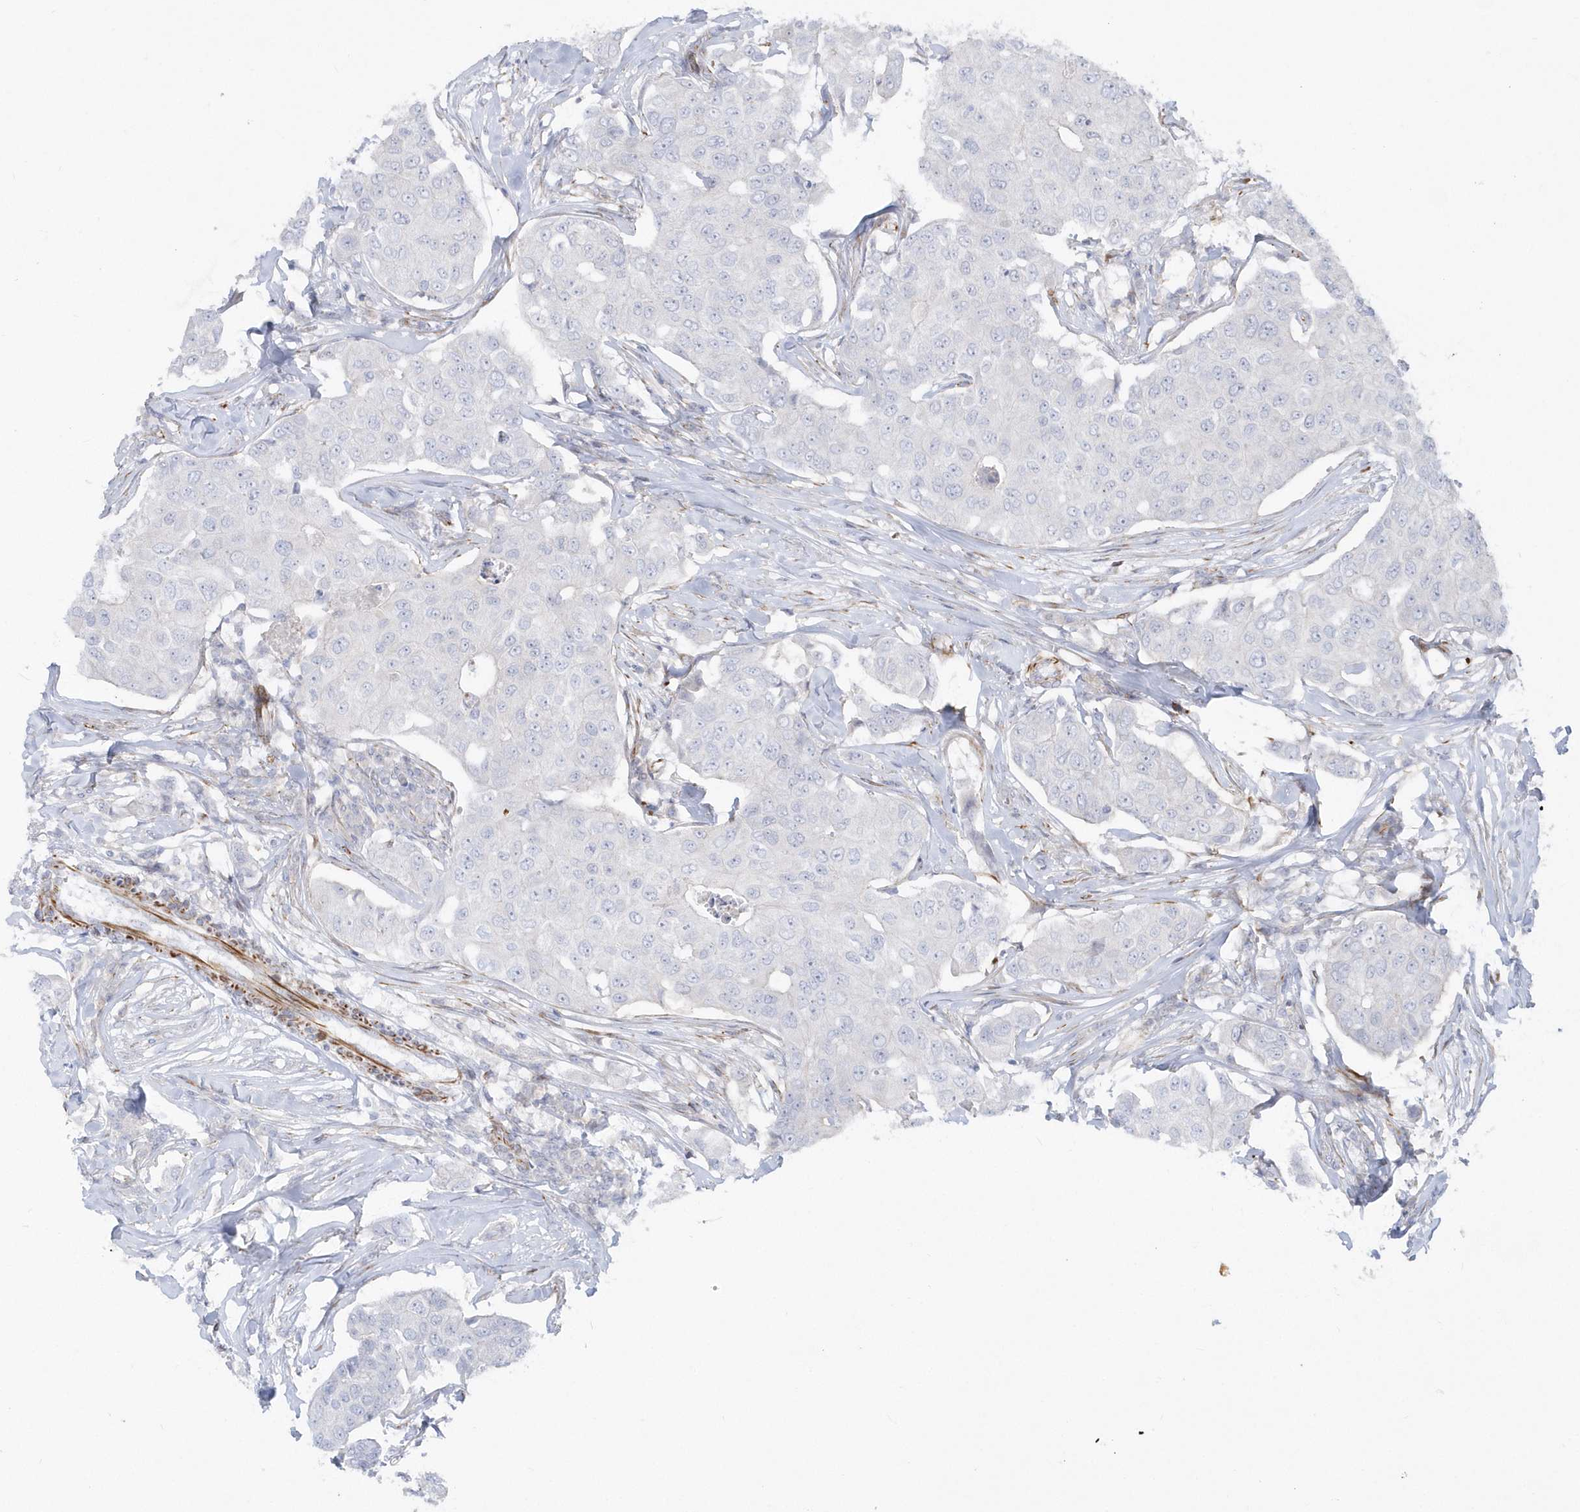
{"staining": {"intensity": "negative", "quantity": "none", "location": "none"}, "tissue": "breast cancer", "cell_type": "Tumor cells", "image_type": "cancer", "snomed": [{"axis": "morphology", "description": "Duct carcinoma"}, {"axis": "topography", "description": "Breast"}], "caption": "Breast cancer was stained to show a protein in brown. There is no significant positivity in tumor cells.", "gene": "PPIL6", "patient": {"sex": "female", "age": 80}}